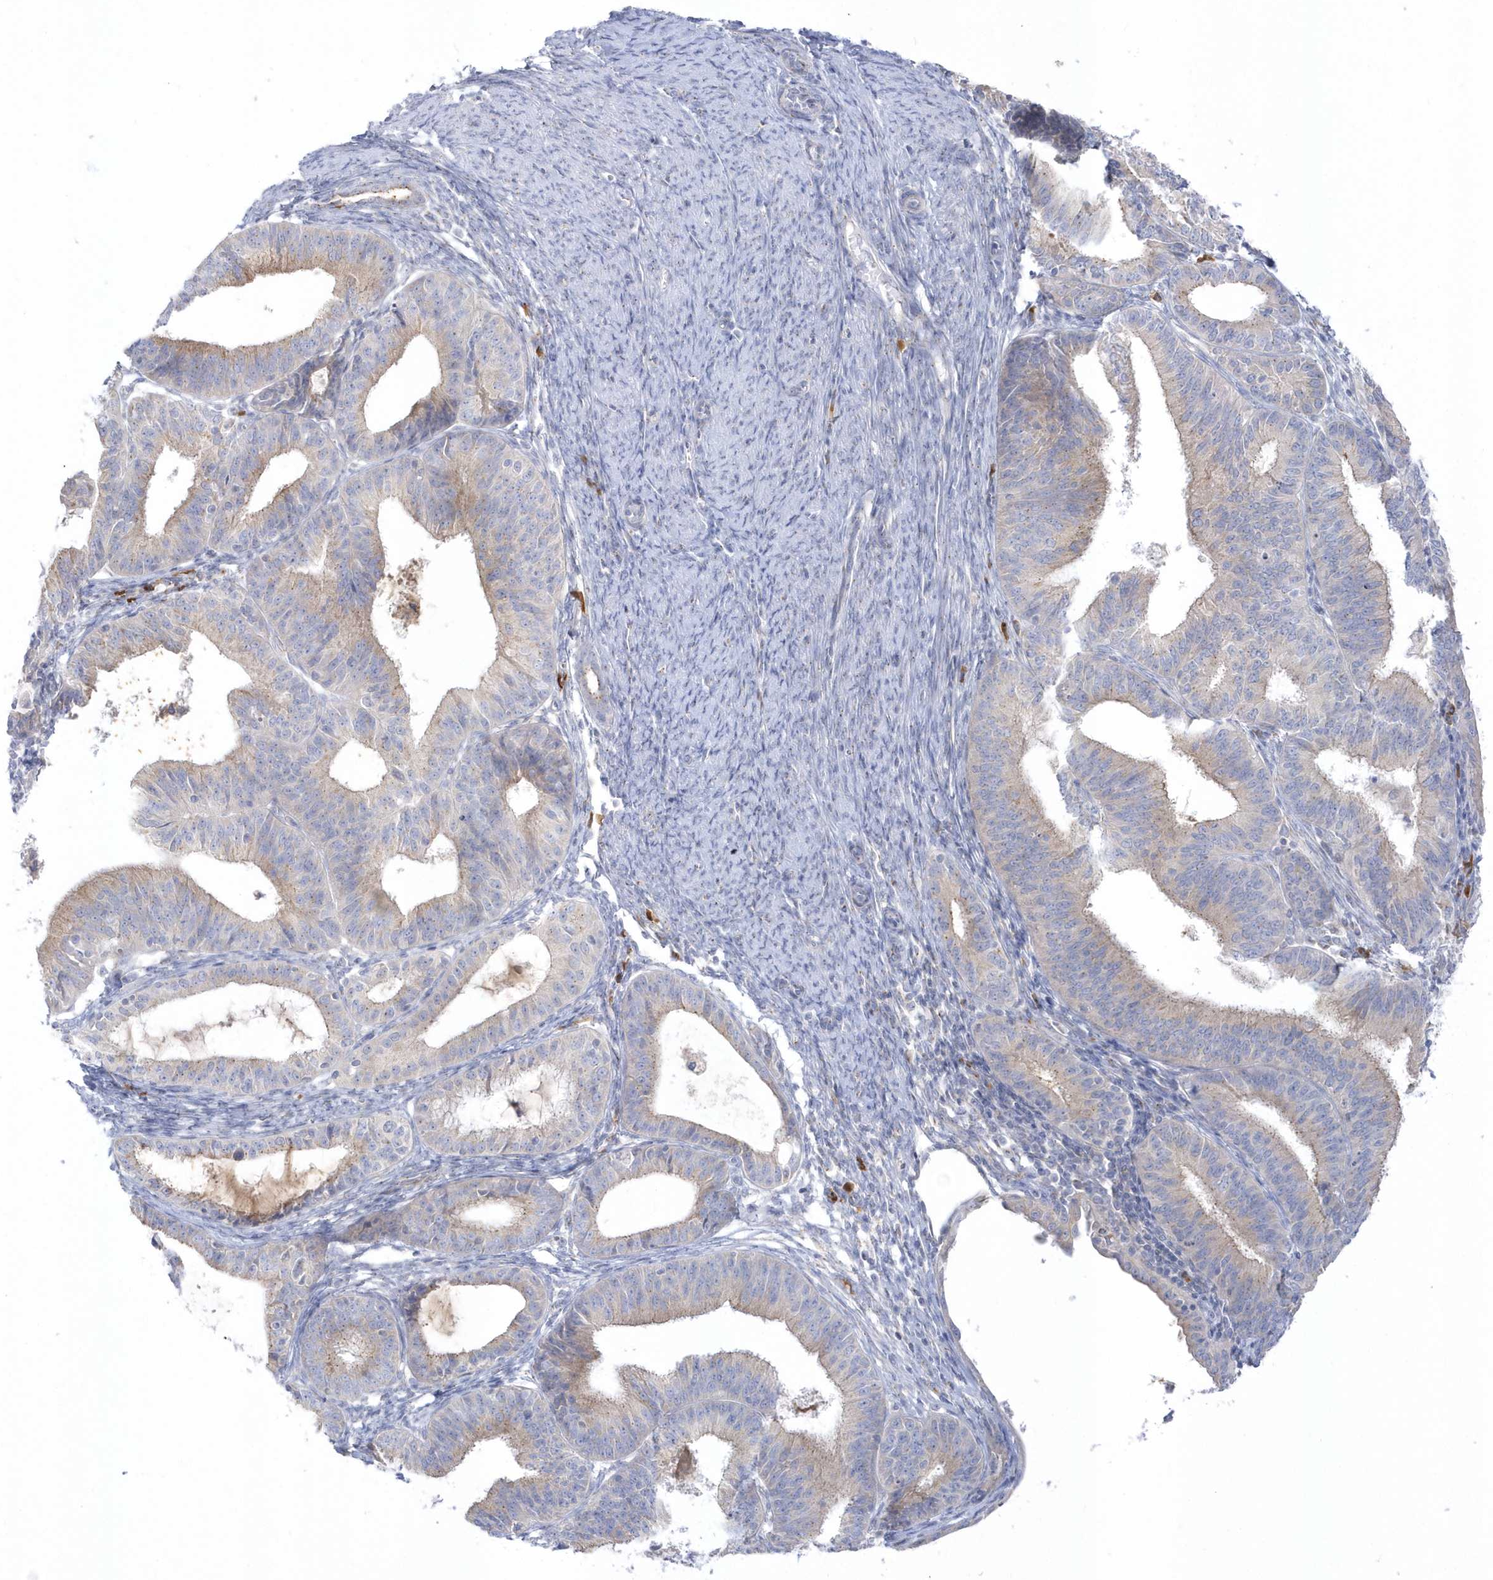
{"staining": {"intensity": "weak", "quantity": "25%-75%", "location": "cytoplasmic/membranous"}, "tissue": "endometrial cancer", "cell_type": "Tumor cells", "image_type": "cancer", "snomed": [{"axis": "morphology", "description": "Adenocarcinoma, NOS"}, {"axis": "topography", "description": "Endometrium"}], "caption": "Immunohistochemistry (IHC) of endometrial cancer demonstrates low levels of weak cytoplasmic/membranous positivity in about 25%-75% of tumor cells.", "gene": "SEMA3D", "patient": {"sex": "female", "age": 51}}